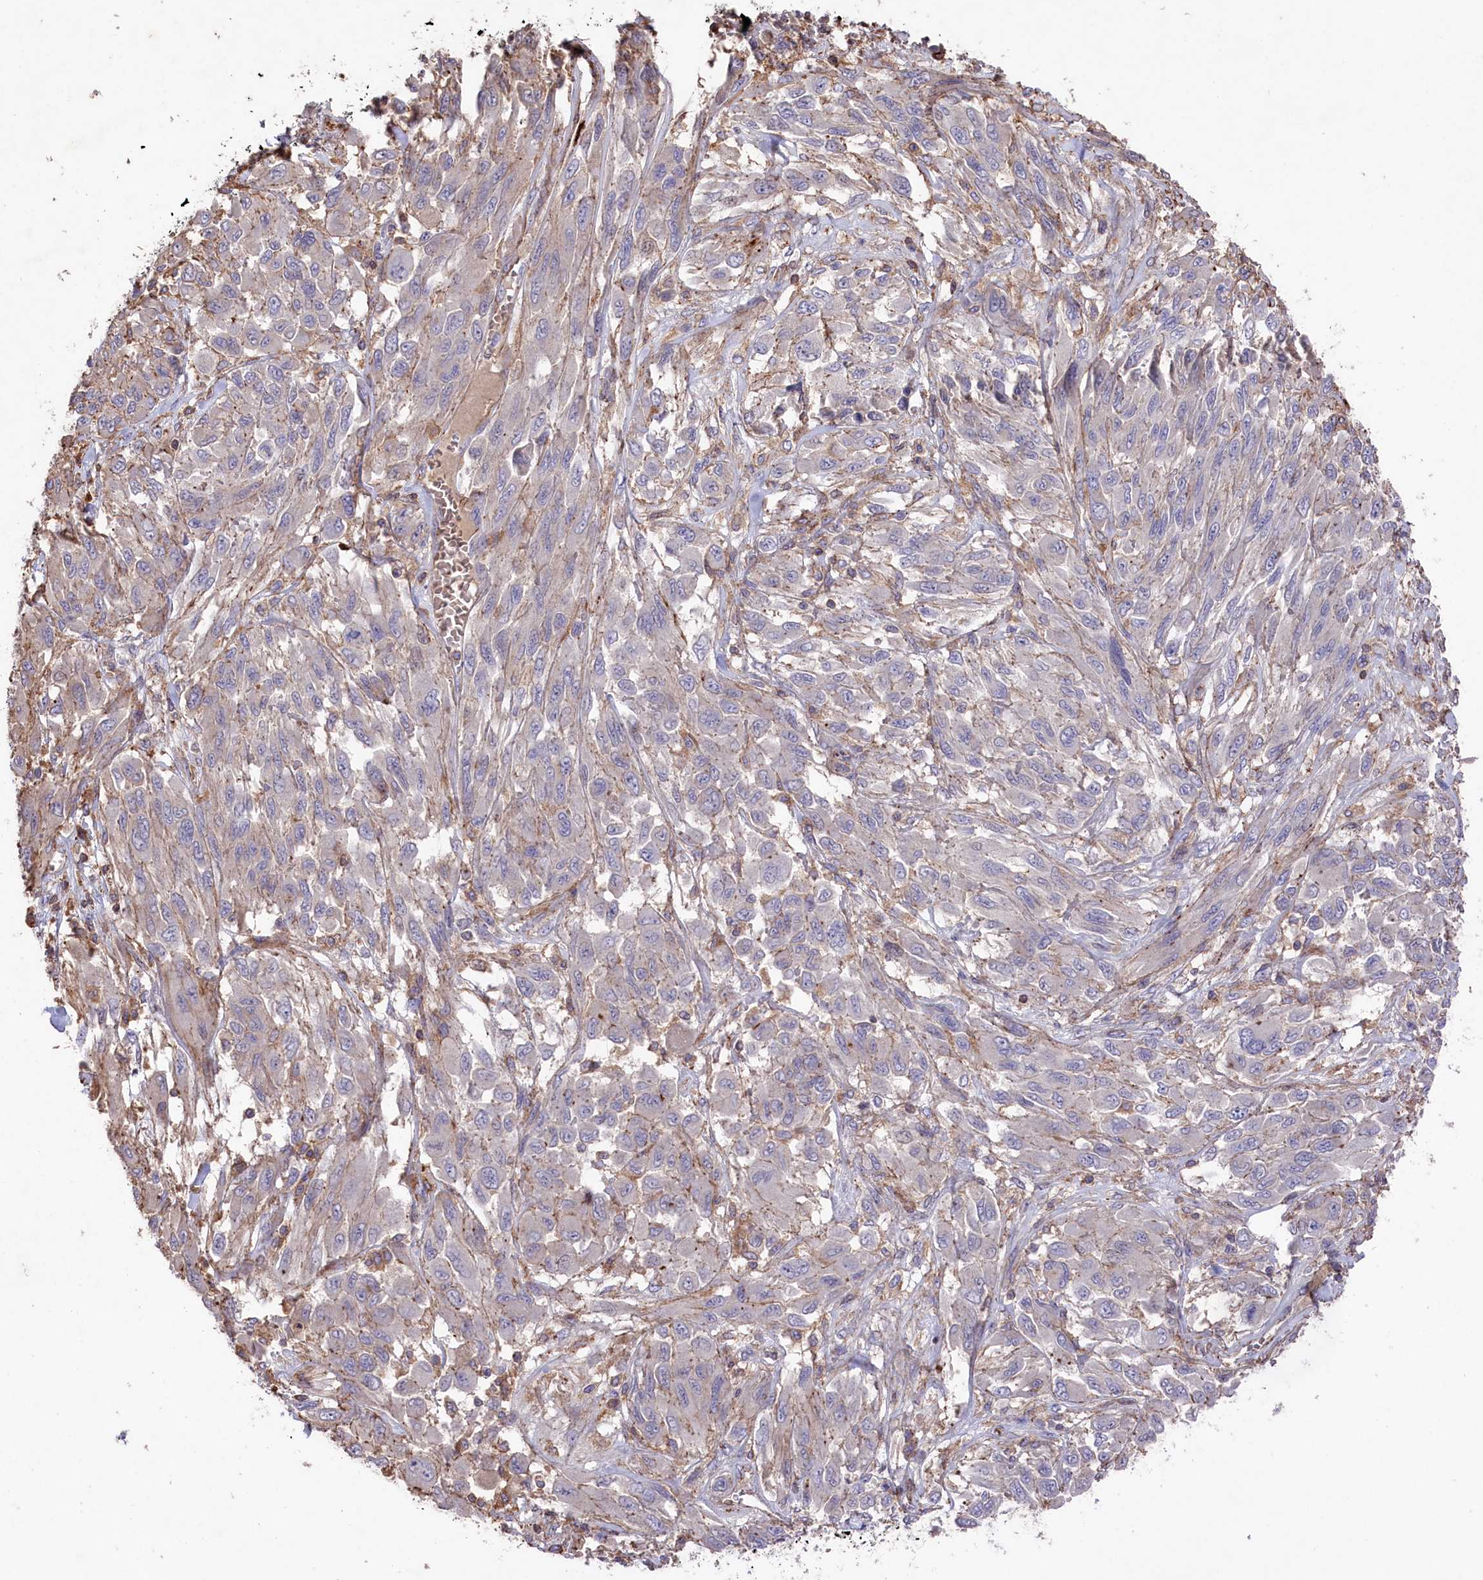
{"staining": {"intensity": "negative", "quantity": "none", "location": "none"}, "tissue": "melanoma", "cell_type": "Tumor cells", "image_type": "cancer", "snomed": [{"axis": "morphology", "description": "Malignant melanoma, NOS"}, {"axis": "topography", "description": "Skin"}], "caption": "Tumor cells are negative for protein expression in human melanoma.", "gene": "RAPSN", "patient": {"sex": "female", "age": 91}}